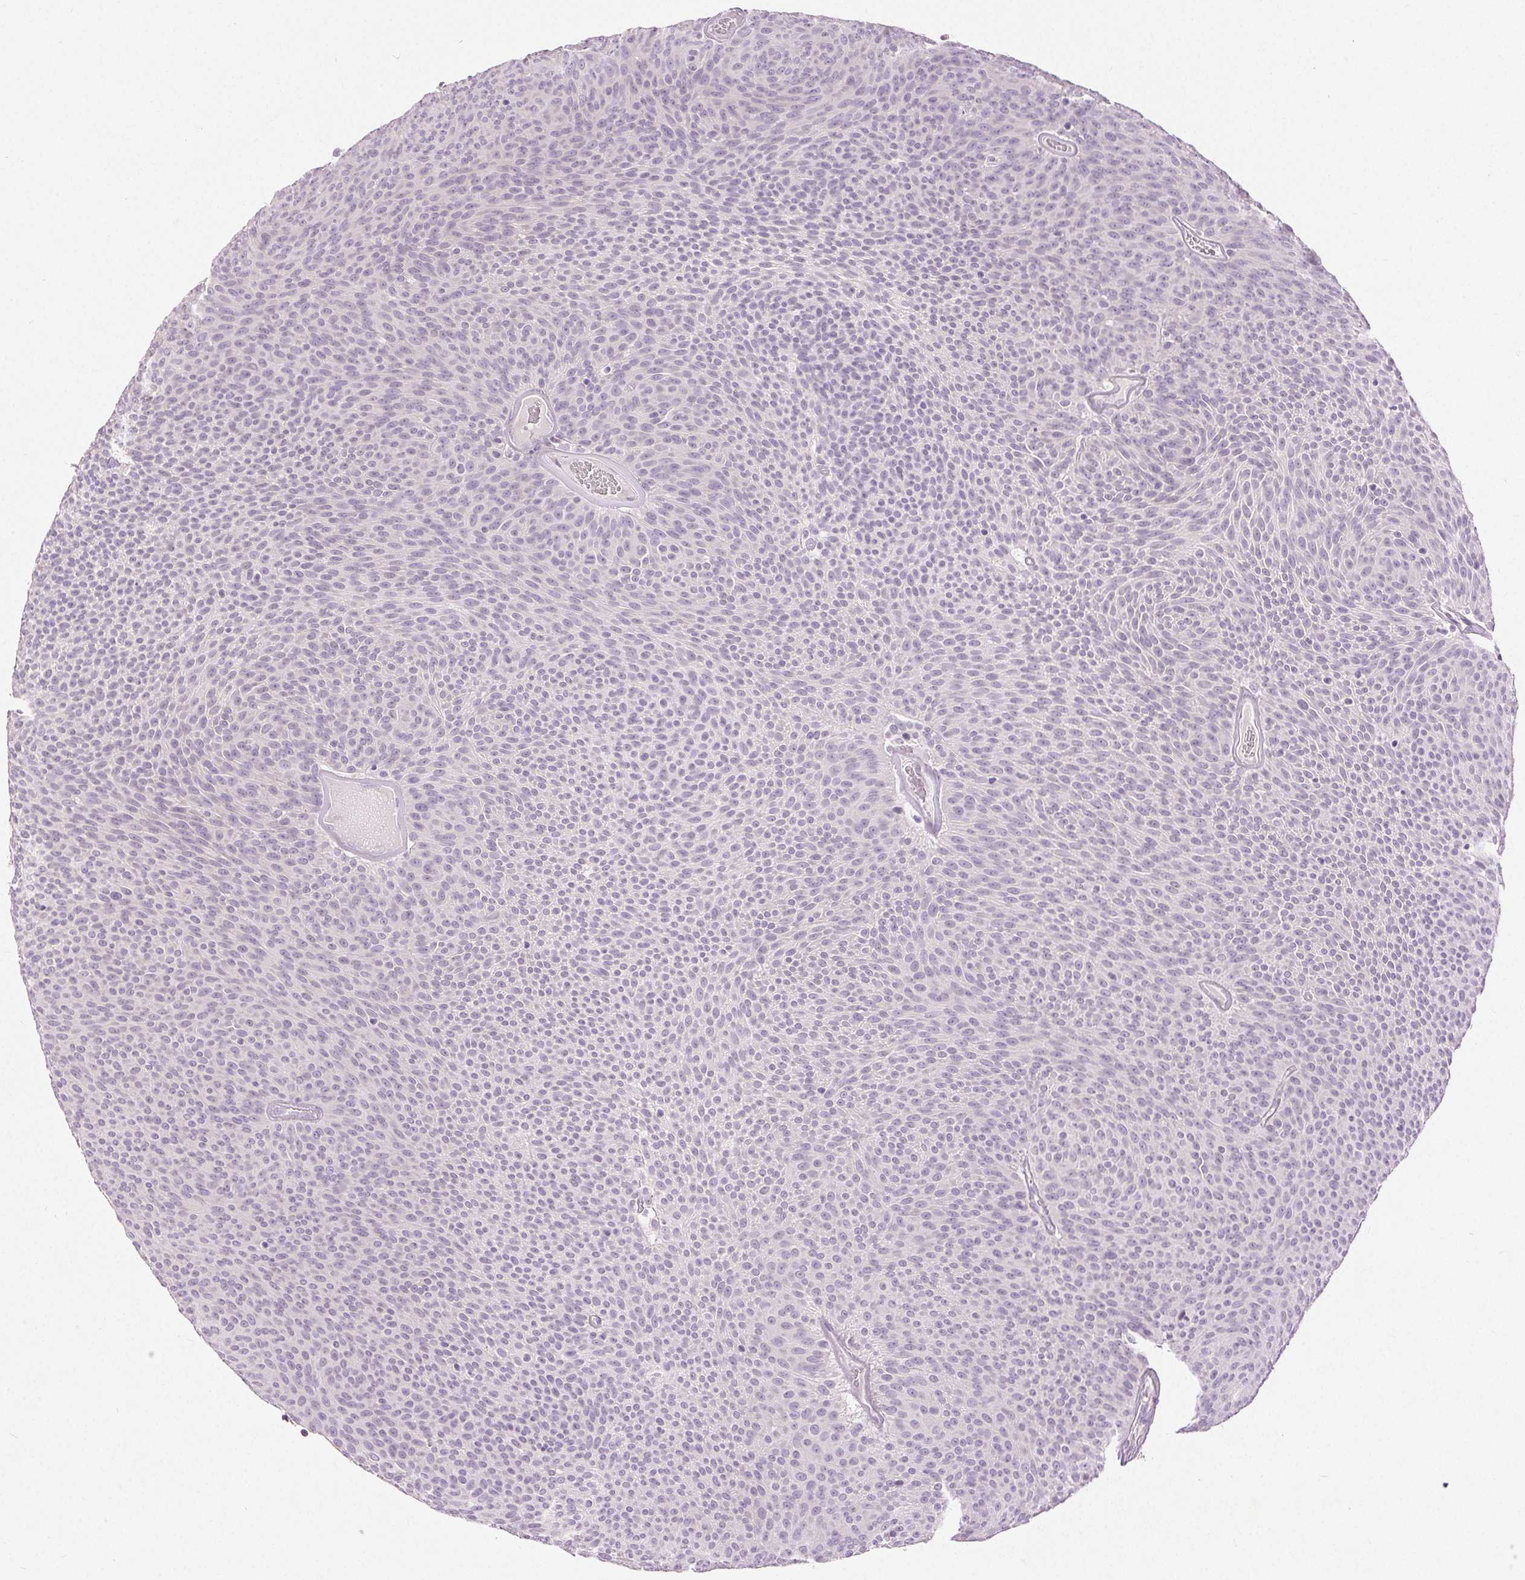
{"staining": {"intensity": "negative", "quantity": "none", "location": "none"}, "tissue": "urothelial cancer", "cell_type": "Tumor cells", "image_type": "cancer", "snomed": [{"axis": "morphology", "description": "Urothelial carcinoma, Low grade"}, {"axis": "topography", "description": "Urinary bladder"}], "caption": "Tumor cells are negative for protein expression in human low-grade urothelial carcinoma.", "gene": "DSG3", "patient": {"sex": "male", "age": 77}}